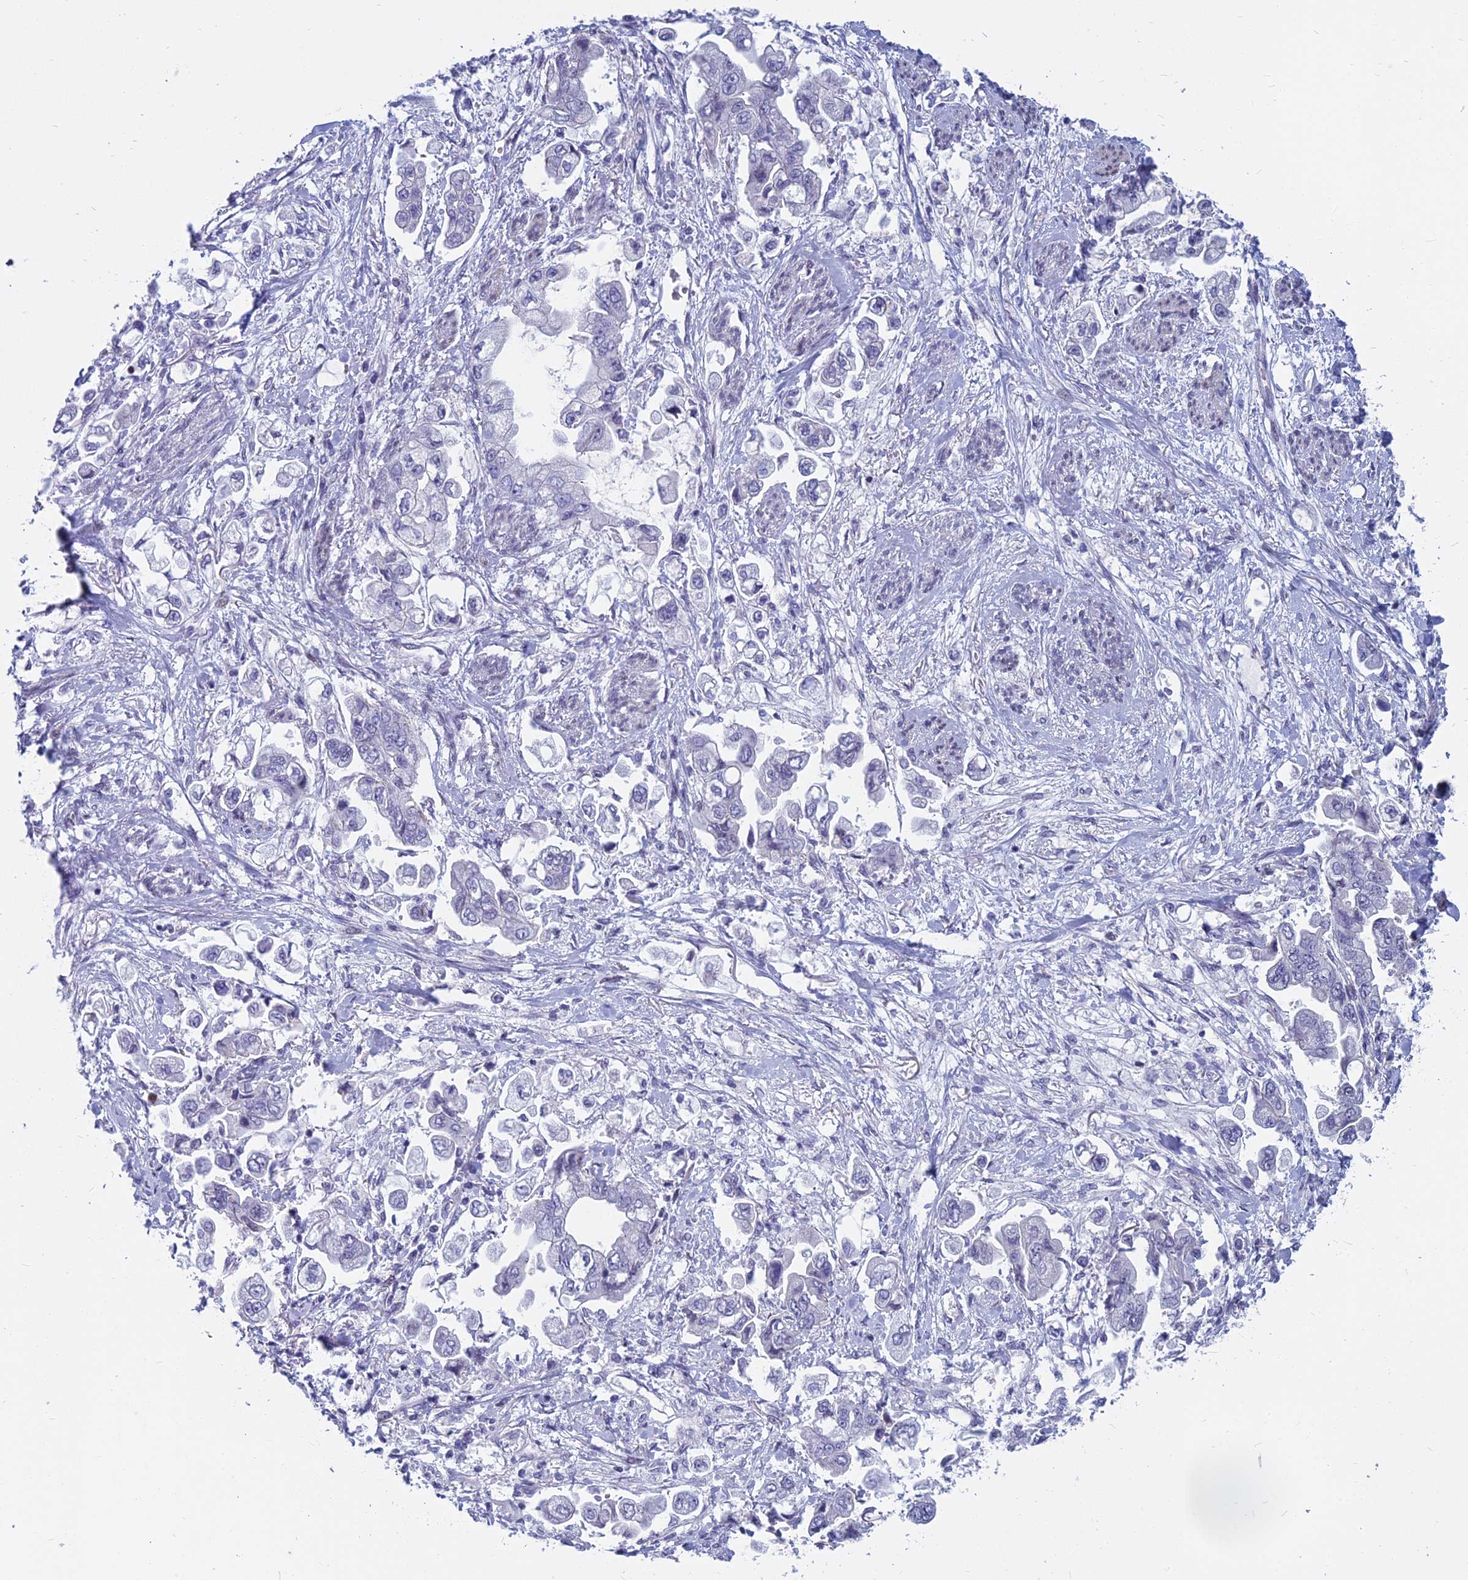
{"staining": {"intensity": "negative", "quantity": "none", "location": "none"}, "tissue": "stomach cancer", "cell_type": "Tumor cells", "image_type": "cancer", "snomed": [{"axis": "morphology", "description": "Adenocarcinoma, NOS"}, {"axis": "topography", "description": "Stomach"}], "caption": "This image is of stomach adenocarcinoma stained with immunohistochemistry to label a protein in brown with the nuclei are counter-stained blue. There is no positivity in tumor cells.", "gene": "MYBPC2", "patient": {"sex": "male", "age": 62}}